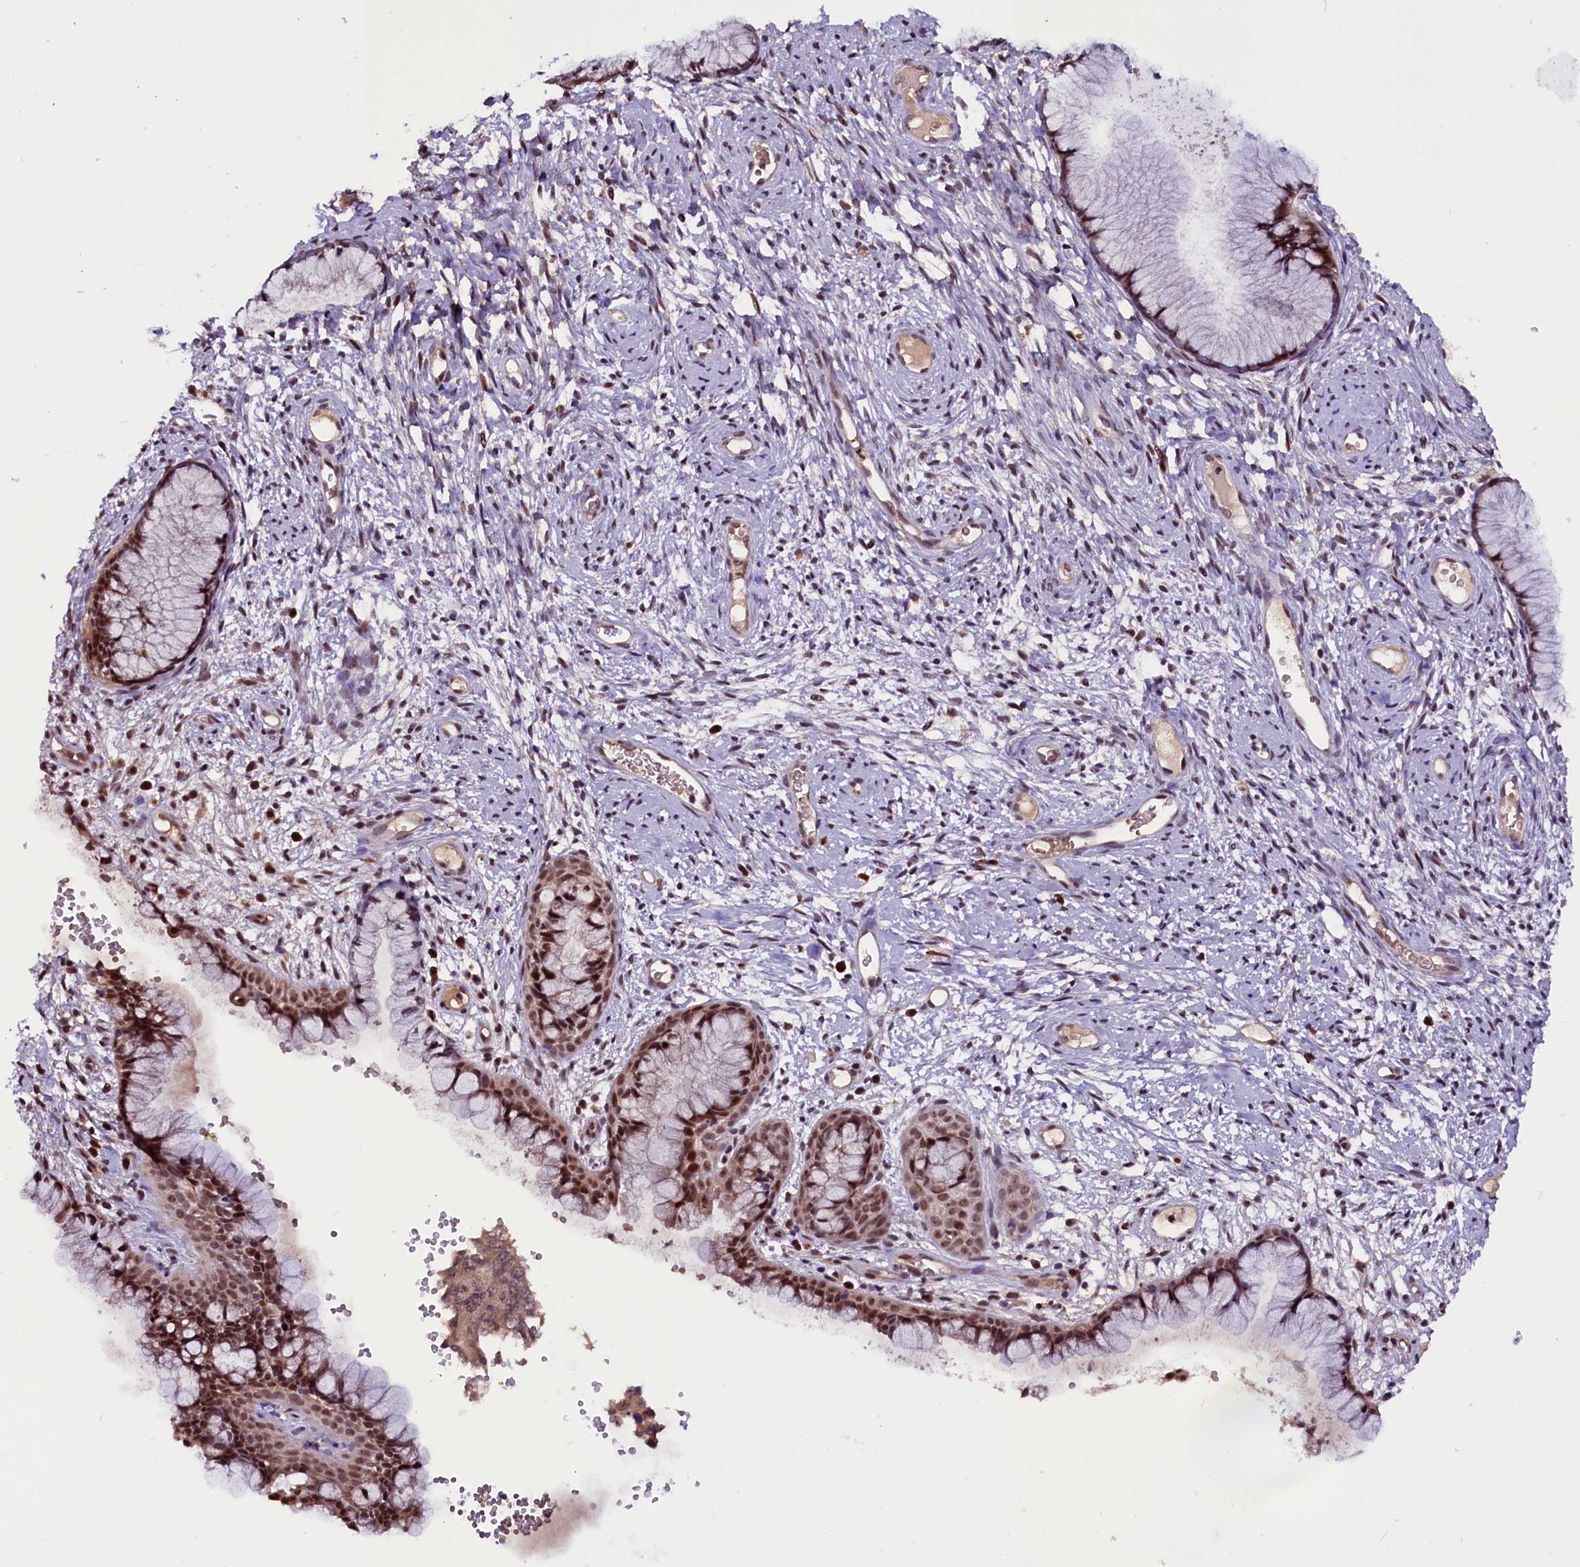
{"staining": {"intensity": "moderate", "quantity": ">75%", "location": "cytoplasmic/membranous,nuclear"}, "tissue": "cervix", "cell_type": "Glandular cells", "image_type": "normal", "snomed": [{"axis": "morphology", "description": "Normal tissue, NOS"}, {"axis": "topography", "description": "Cervix"}], "caption": "Brown immunohistochemical staining in unremarkable human cervix shows moderate cytoplasmic/membranous,nuclear expression in about >75% of glandular cells. The protein of interest is stained brown, and the nuclei are stained in blue (DAB IHC with brightfield microscopy, high magnification).", "gene": "RNMT", "patient": {"sex": "female", "age": 42}}